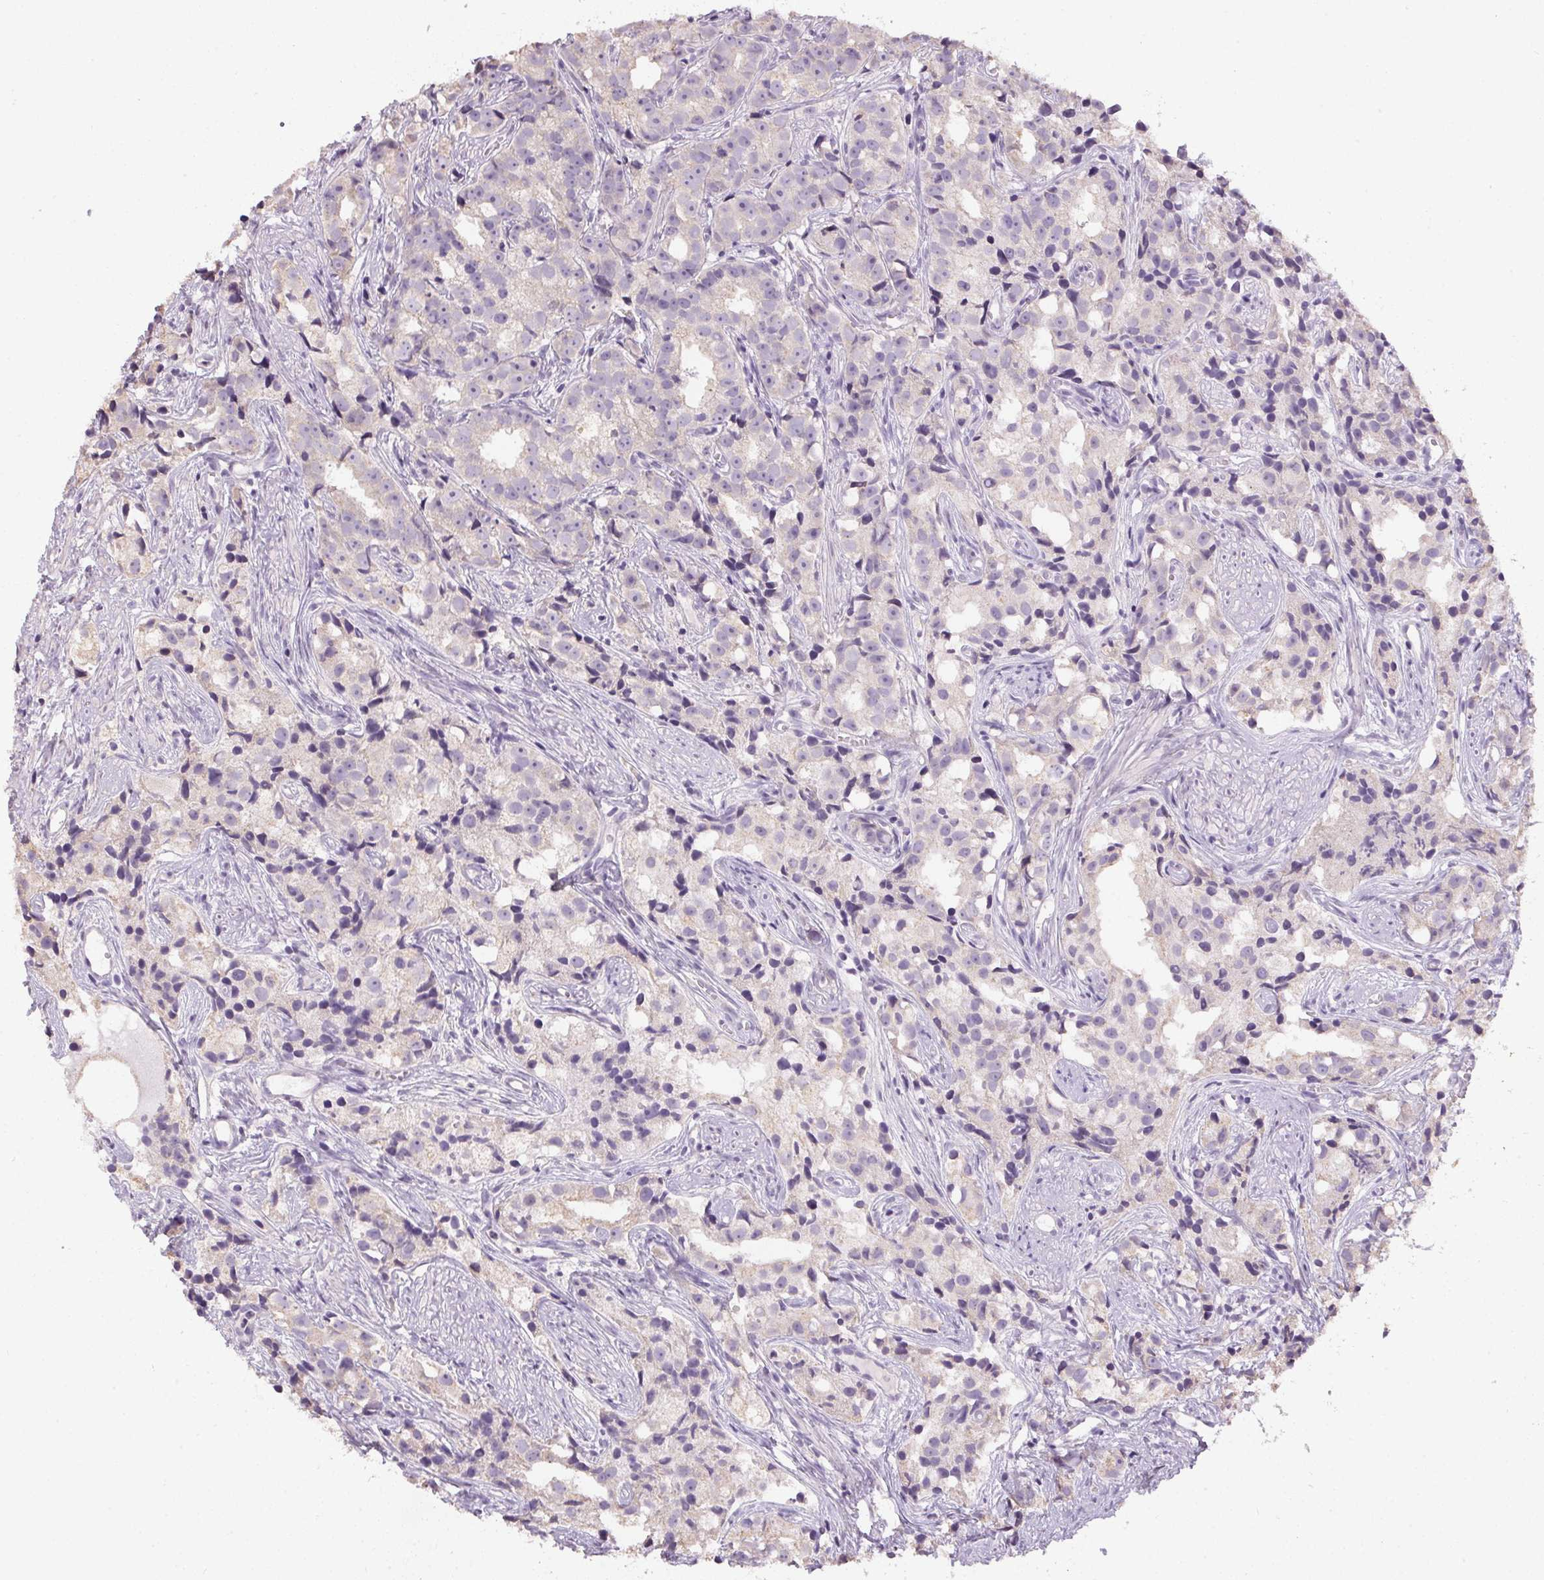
{"staining": {"intensity": "negative", "quantity": "none", "location": "none"}, "tissue": "prostate cancer", "cell_type": "Tumor cells", "image_type": "cancer", "snomed": [{"axis": "morphology", "description": "Adenocarcinoma, High grade"}, {"axis": "topography", "description": "Prostate"}], "caption": "Immunohistochemistry image of neoplastic tissue: human prostate cancer stained with DAB exhibits no significant protein expression in tumor cells. Nuclei are stained in blue.", "gene": "SPACA9", "patient": {"sex": "male", "age": 75}}